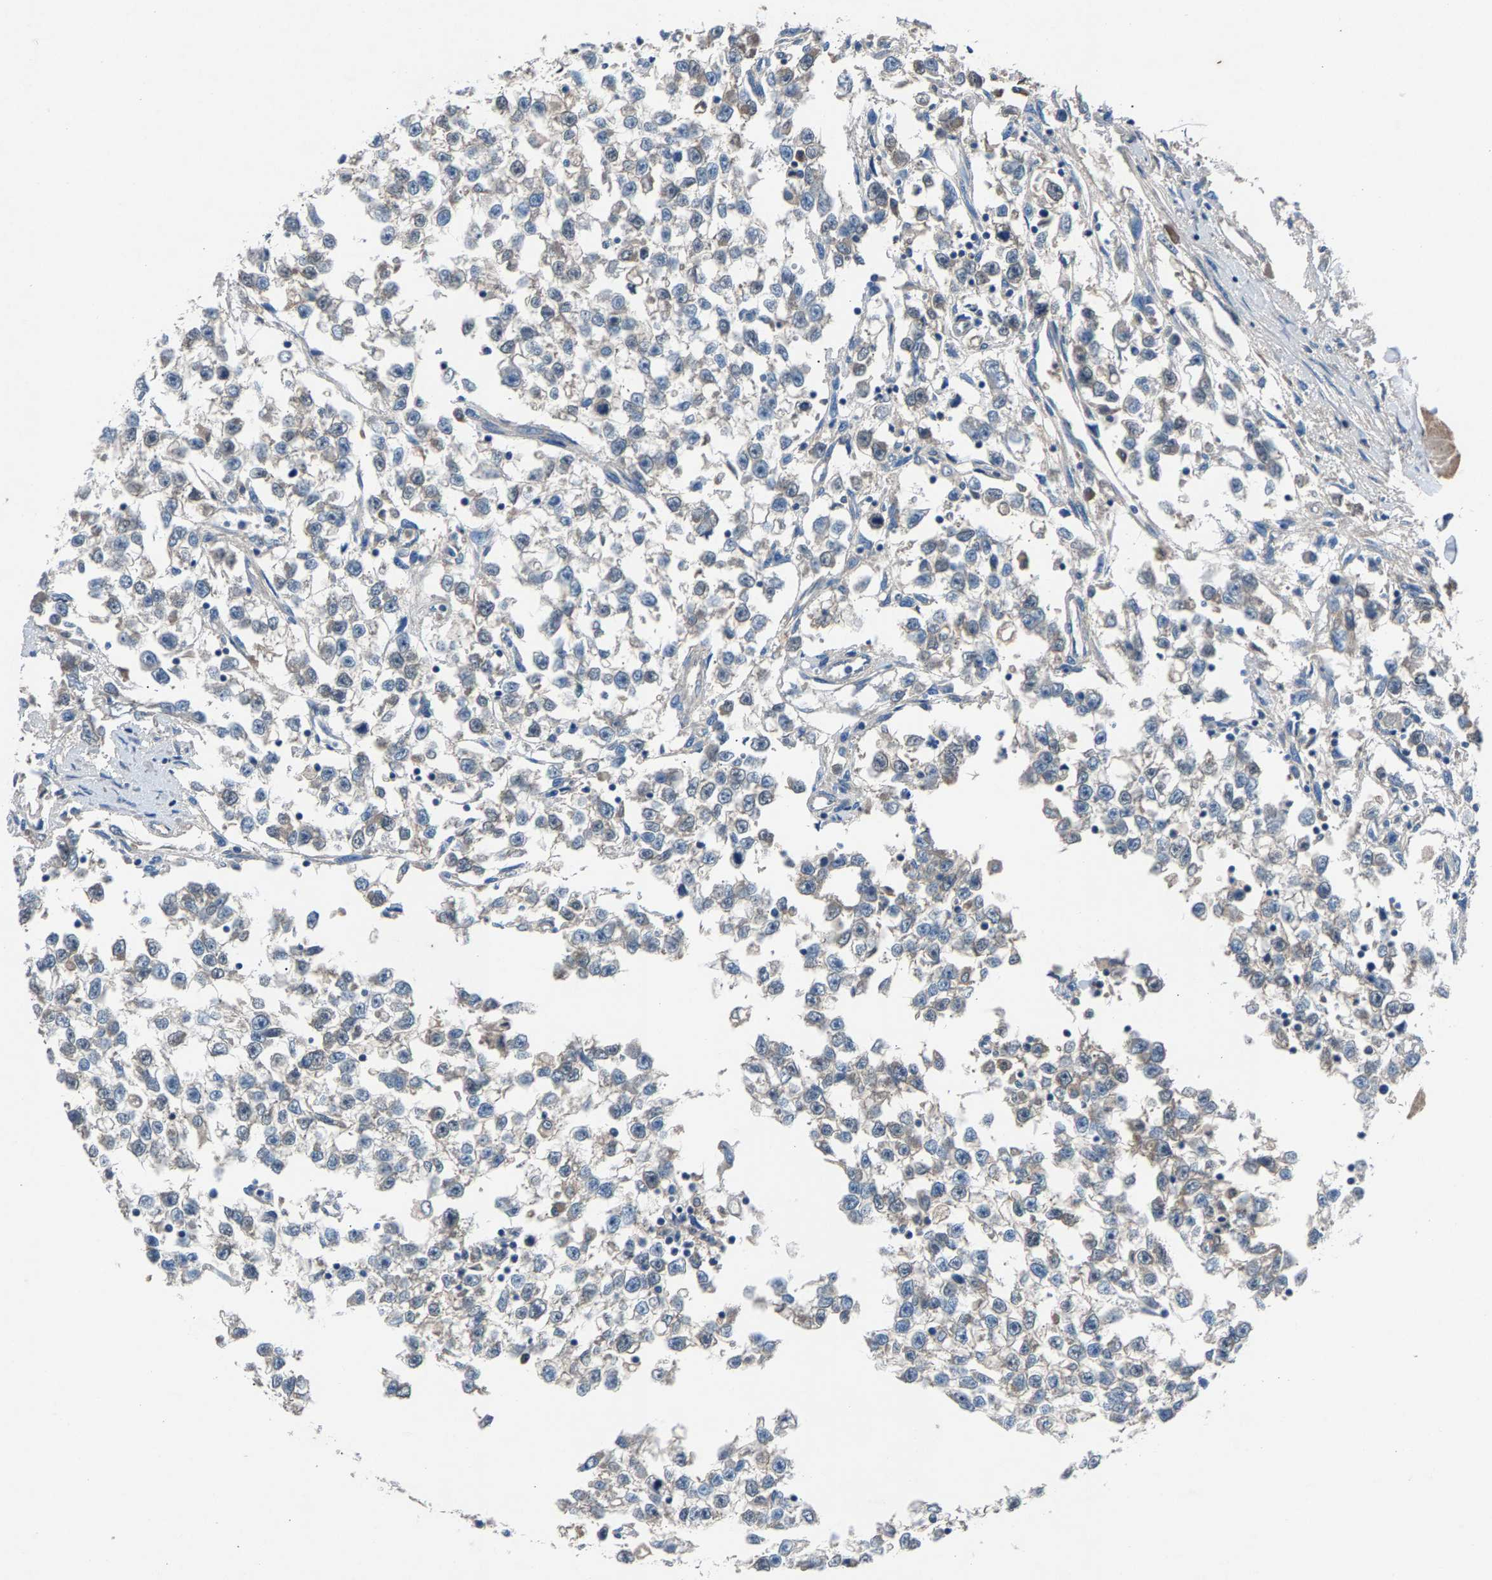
{"staining": {"intensity": "negative", "quantity": "none", "location": "none"}, "tissue": "testis cancer", "cell_type": "Tumor cells", "image_type": "cancer", "snomed": [{"axis": "morphology", "description": "Seminoma, NOS"}, {"axis": "morphology", "description": "Carcinoma, Embryonal, NOS"}, {"axis": "topography", "description": "Testis"}], "caption": "IHC photomicrograph of testis embryonal carcinoma stained for a protein (brown), which demonstrates no expression in tumor cells.", "gene": "PRXL2C", "patient": {"sex": "male", "age": 51}}